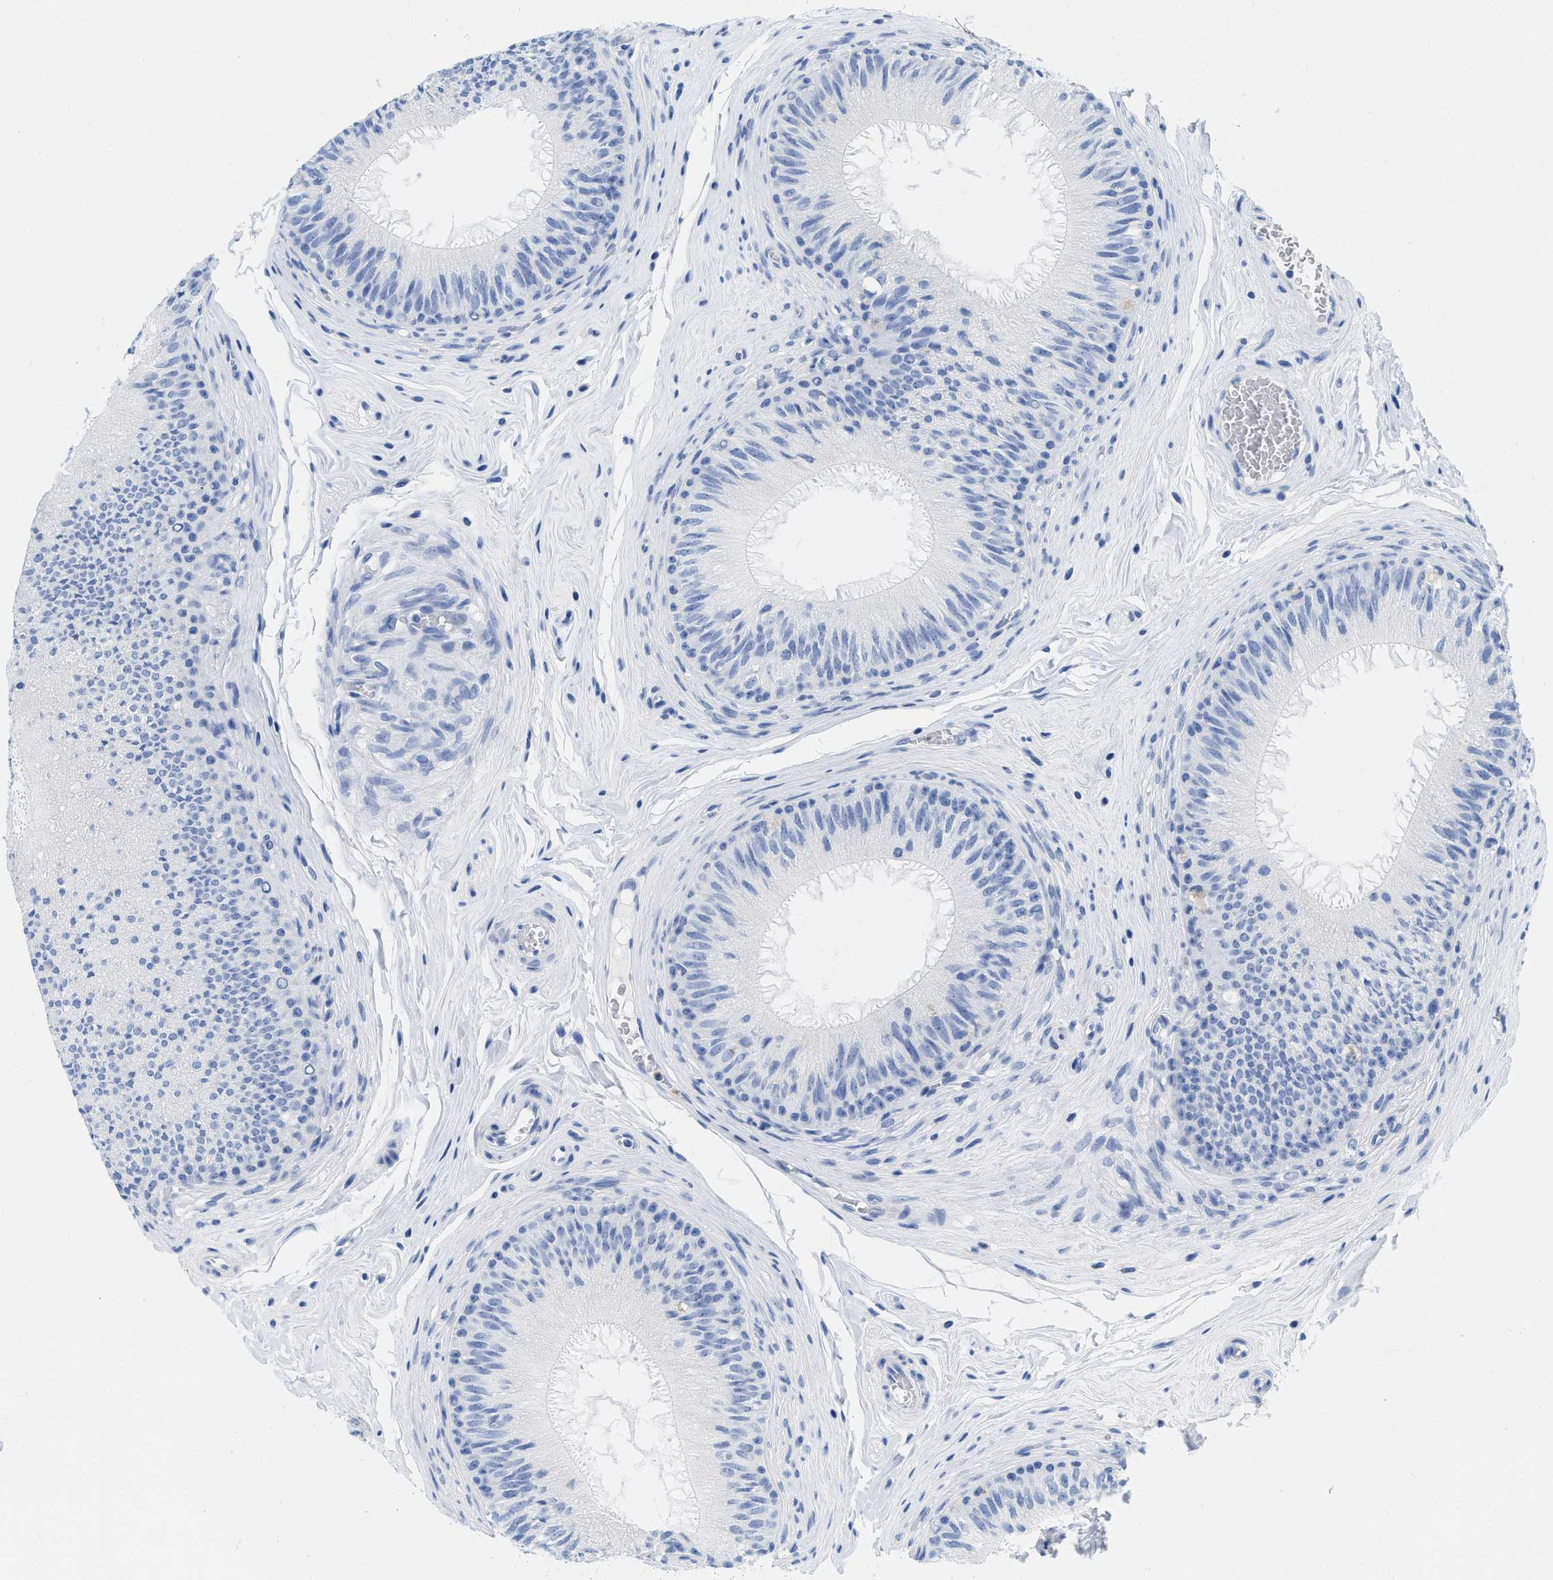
{"staining": {"intensity": "negative", "quantity": "none", "location": "none"}, "tissue": "epididymis", "cell_type": "Glandular cells", "image_type": "normal", "snomed": [{"axis": "morphology", "description": "Normal tissue, NOS"}, {"axis": "topography", "description": "Testis"}, {"axis": "topography", "description": "Epididymis"}], "caption": "Immunohistochemical staining of unremarkable epididymis exhibits no significant expression in glandular cells. The staining was performed using DAB to visualize the protein expression in brown, while the nuclei were stained in blue with hematoxylin (Magnification: 20x).", "gene": "CR1", "patient": {"sex": "male", "age": 36}}